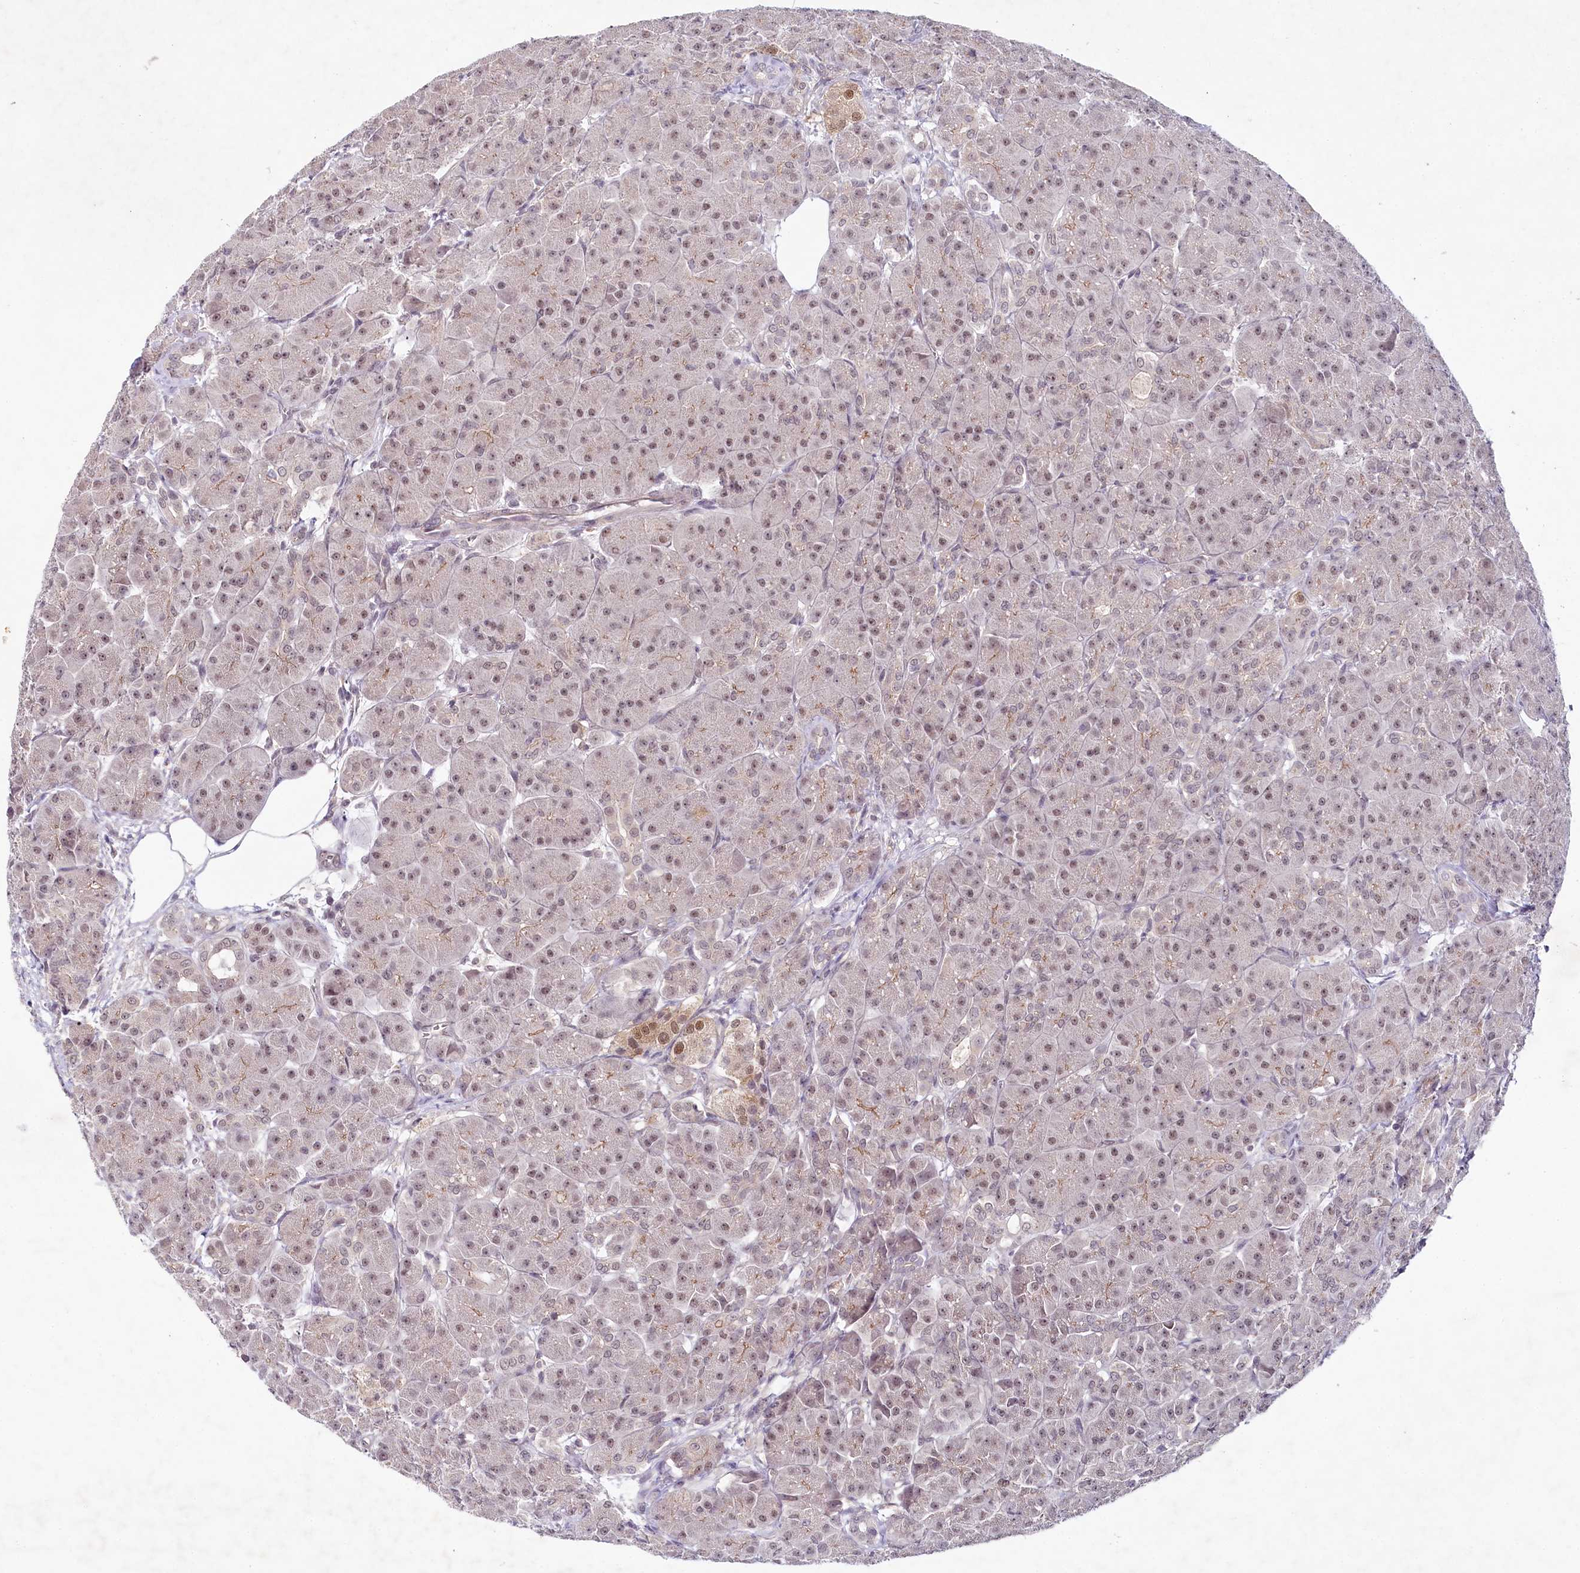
{"staining": {"intensity": "moderate", "quantity": "25%-75%", "location": "nuclear"}, "tissue": "pancreas", "cell_type": "Exocrine glandular cells", "image_type": "normal", "snomed": [{"axis": "morphology", "description": "Normal tissue, NOS"}, {"axis": "topography", "description": "Pancreas"}], "caption": "Pancreas stained with DAB (3,3'-diaminobenzidine) immunohistochemistry reveals medium levels of moderate nuclear expression in approximately 25%-75% of exocrine glandular cells. The staining is performed using DAB brown chromogen to label protein expression. The nuclei are counter-stained blue using hematoxylin.", "gene": "AMTN", "patient": {"sex": "male", "age": 63}}